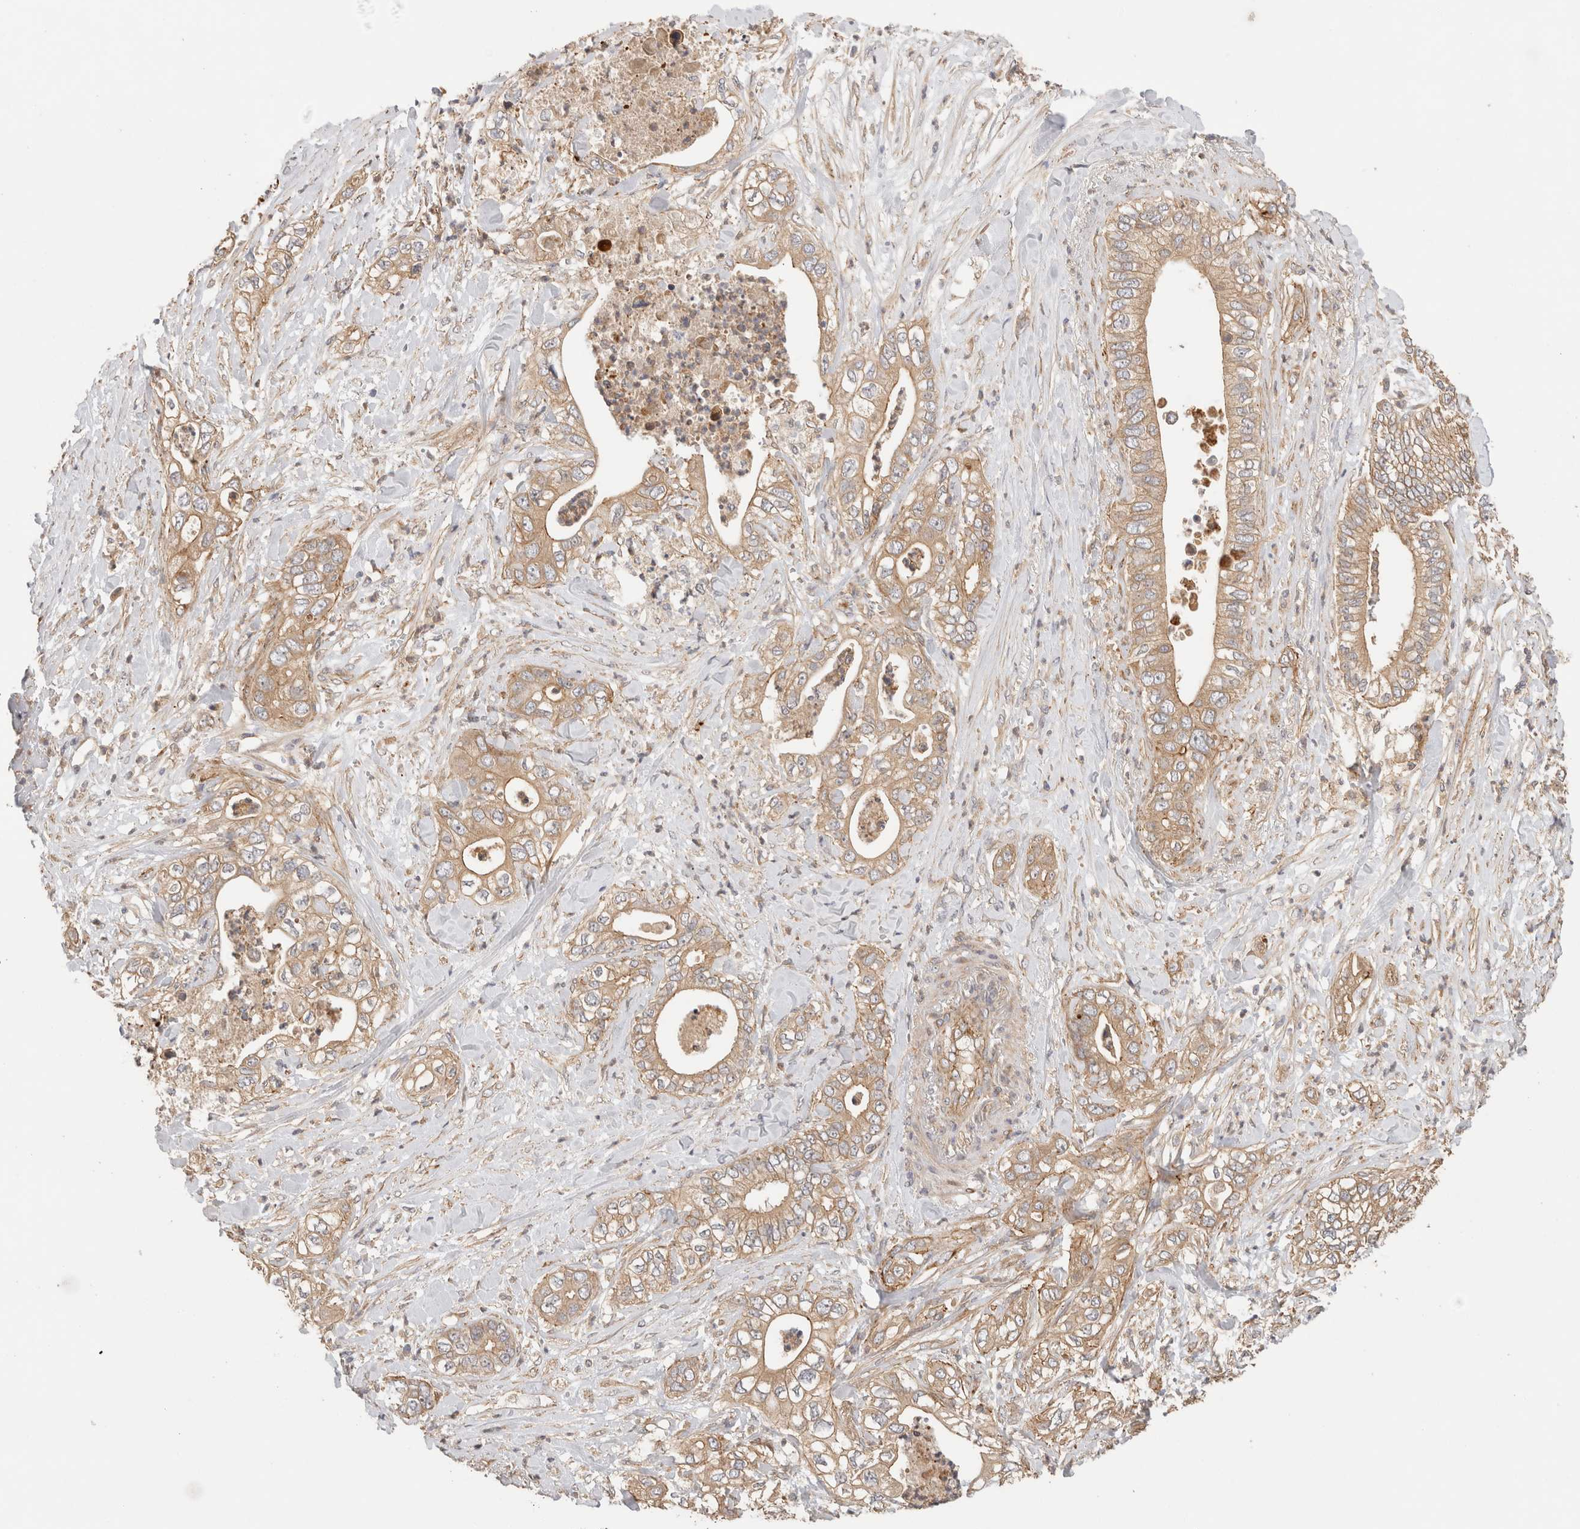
{"staining": {"intensity": "moderate", "quantity": ">75%", "location": "cytoplasmic/membranous"}, "tissue": "pancreatic cancer", "cell_type": "Tumor cells", "image_type": "cancer", "snomed": [{"axis": "morphology", "description": "Adenocarcinoma, NOS"}, {"axis": "topography", "description": "Pancreas"}], "caption": "Protein staining of pancreatic cancer (adenocarcinoma) tissue exhibits moderate cytoplasmic/membranous positivity in approximately >75% of tumor cells.", "gene": "SGK3", "patient": {"sex": "female", "age": 78}}